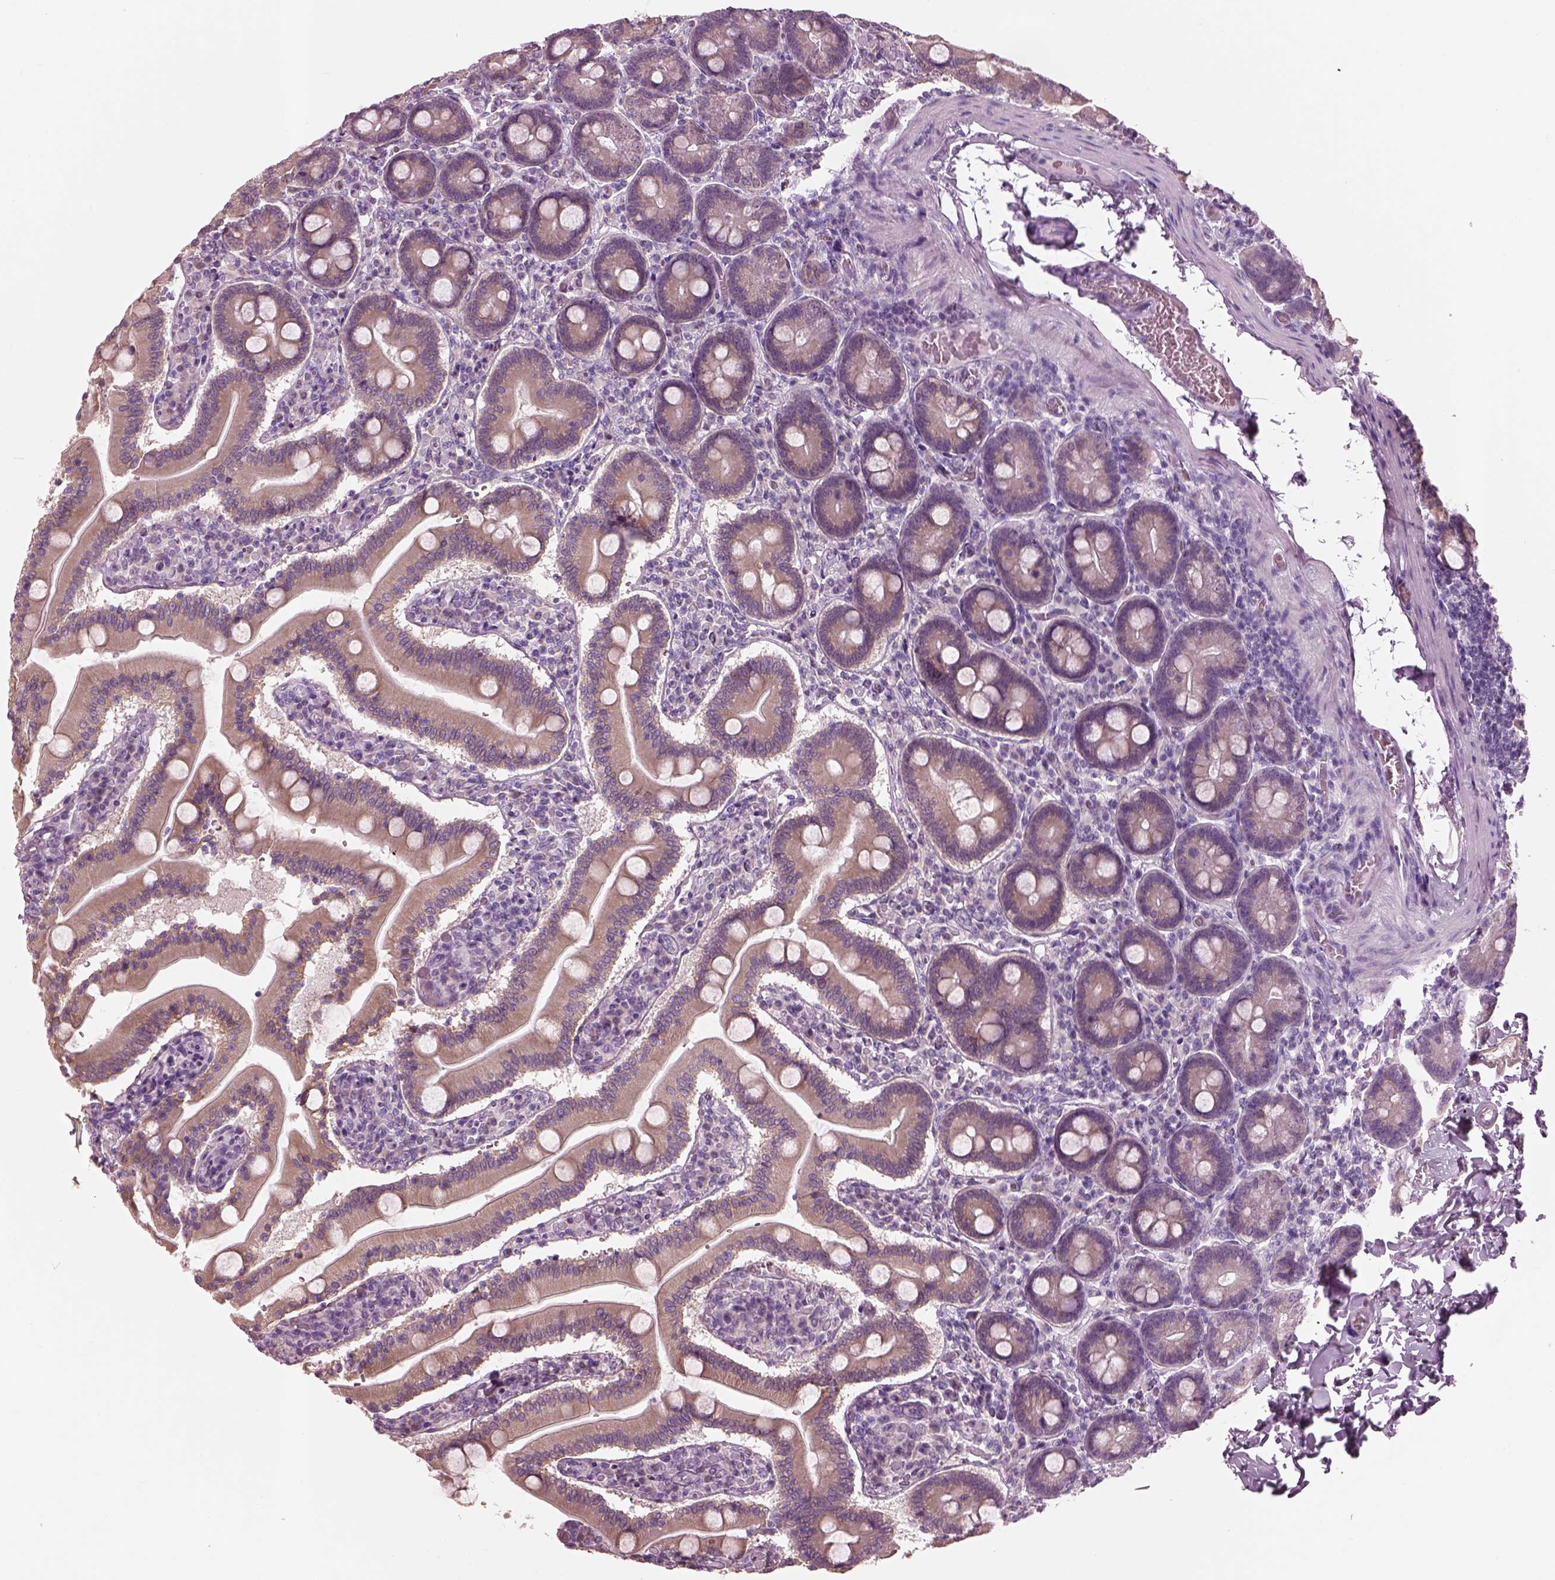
{"staining": {"intensity": "moderate", "quantity": "25%-75%", "location": "cytoplasmic/membranous"}, "tissue": "small intestine", "cell_type": "Glandular cells", "image_type": "normal", "snomed": [{"axis": "morphology", "description": "Normal tissue, NOS"}, {"axis": "topography", "description": "Small intestine"}], "caption": "Small intestine stained with a protein marker displays moderate staining in glandular cells.", "gene": "SLC27A2", "patient": {"sex": "male", "age": 37}}